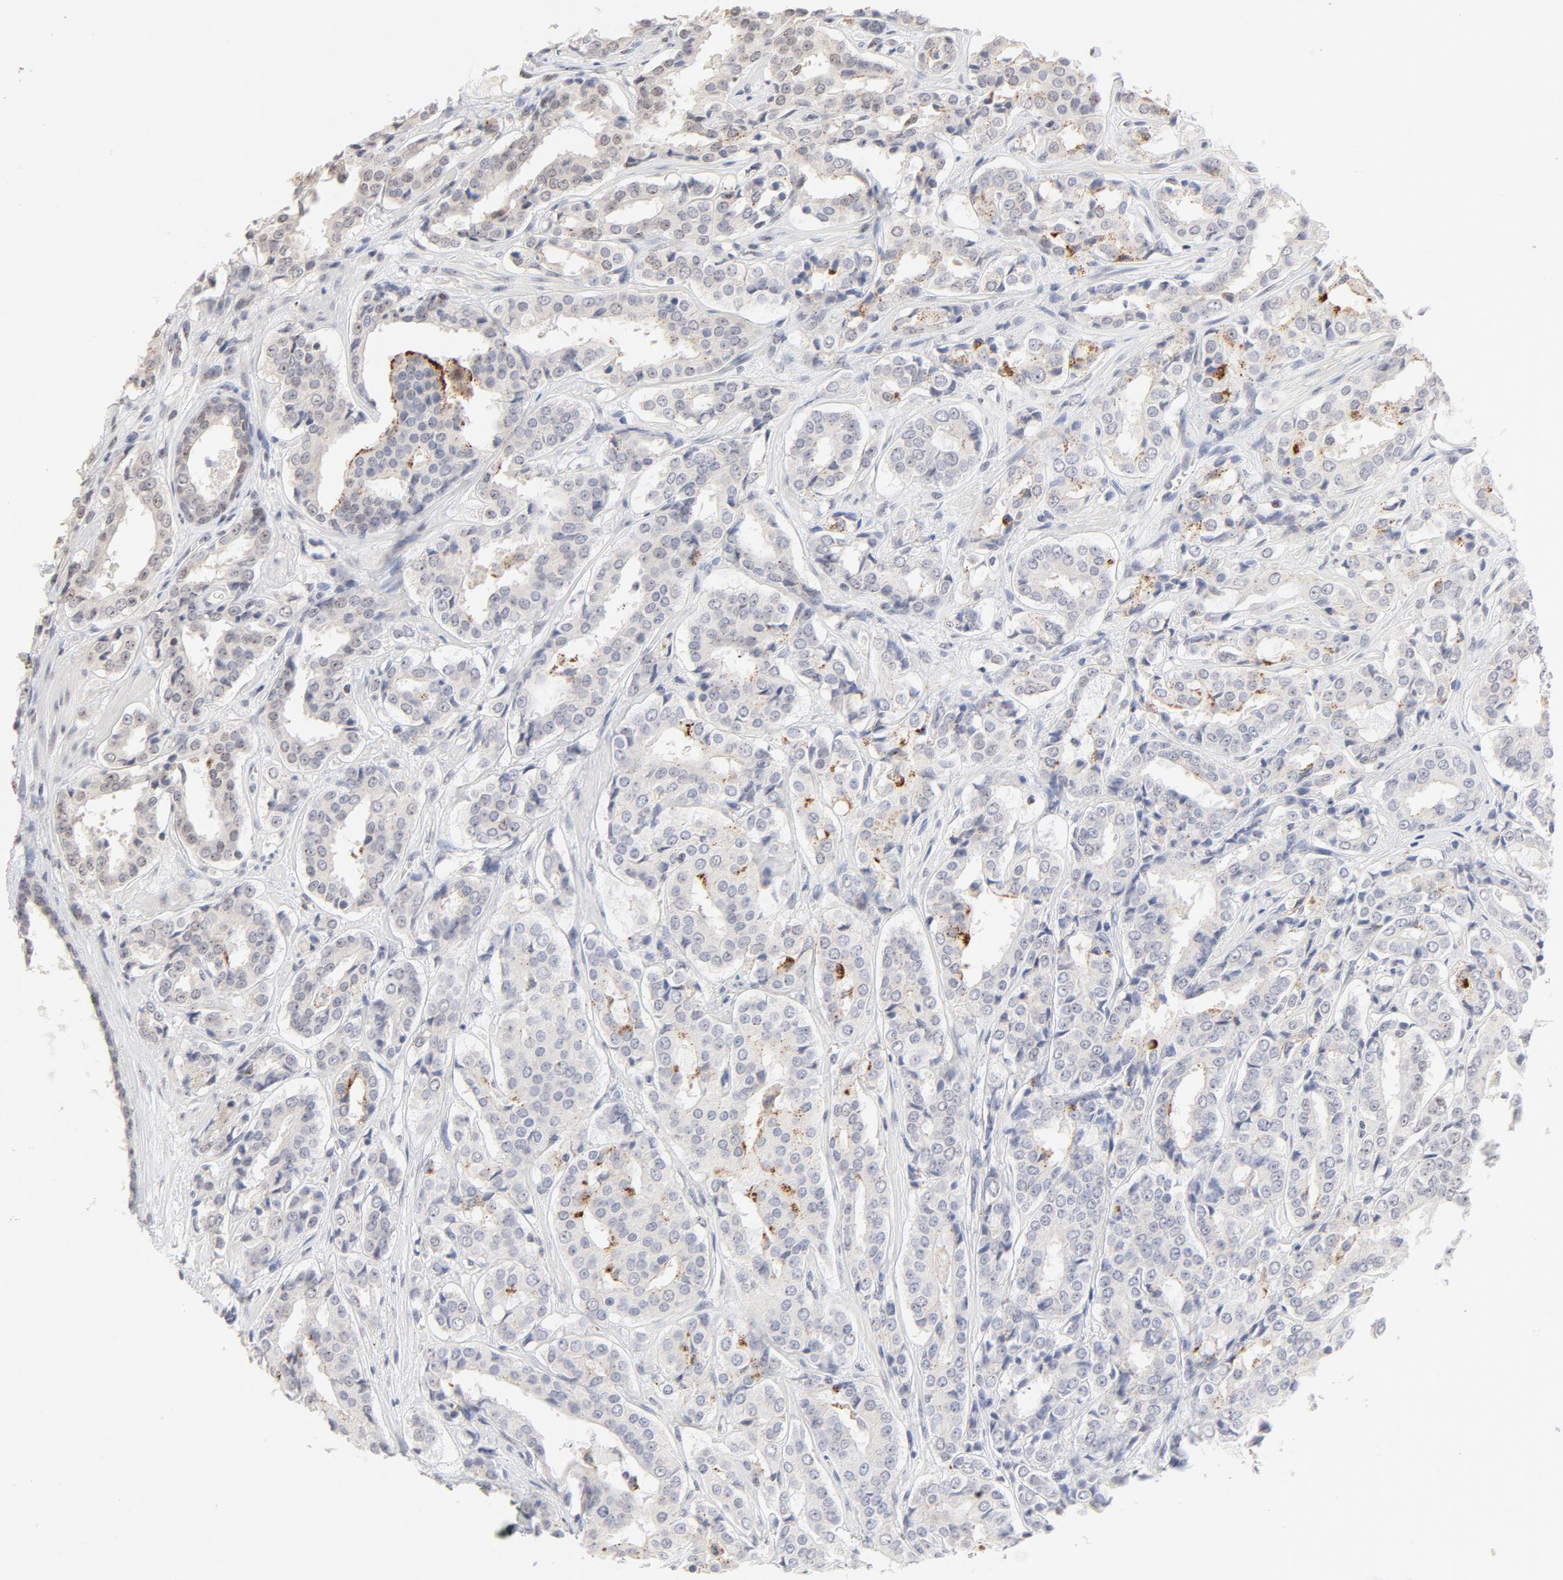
{"staining": {"intensity": "negative", "quantity": "none", "location": "none"}, "tissue": "prostate cancer", "cell_type": "Tumor cells", "image_type": "cancer", "snomed": [{"axis": "morphology", "description": "Adenocarcinoma, Medium grade"}, {"axis": "topography", "description": "Prostate"}], "caption": "DAB immunohistochemical staining of human prostate medium-grade adenocarcinoma demonstrates no significant staining in tumor cells.", "gene": "NFIL3", "patient": {"sex": "male", "age": 60}}